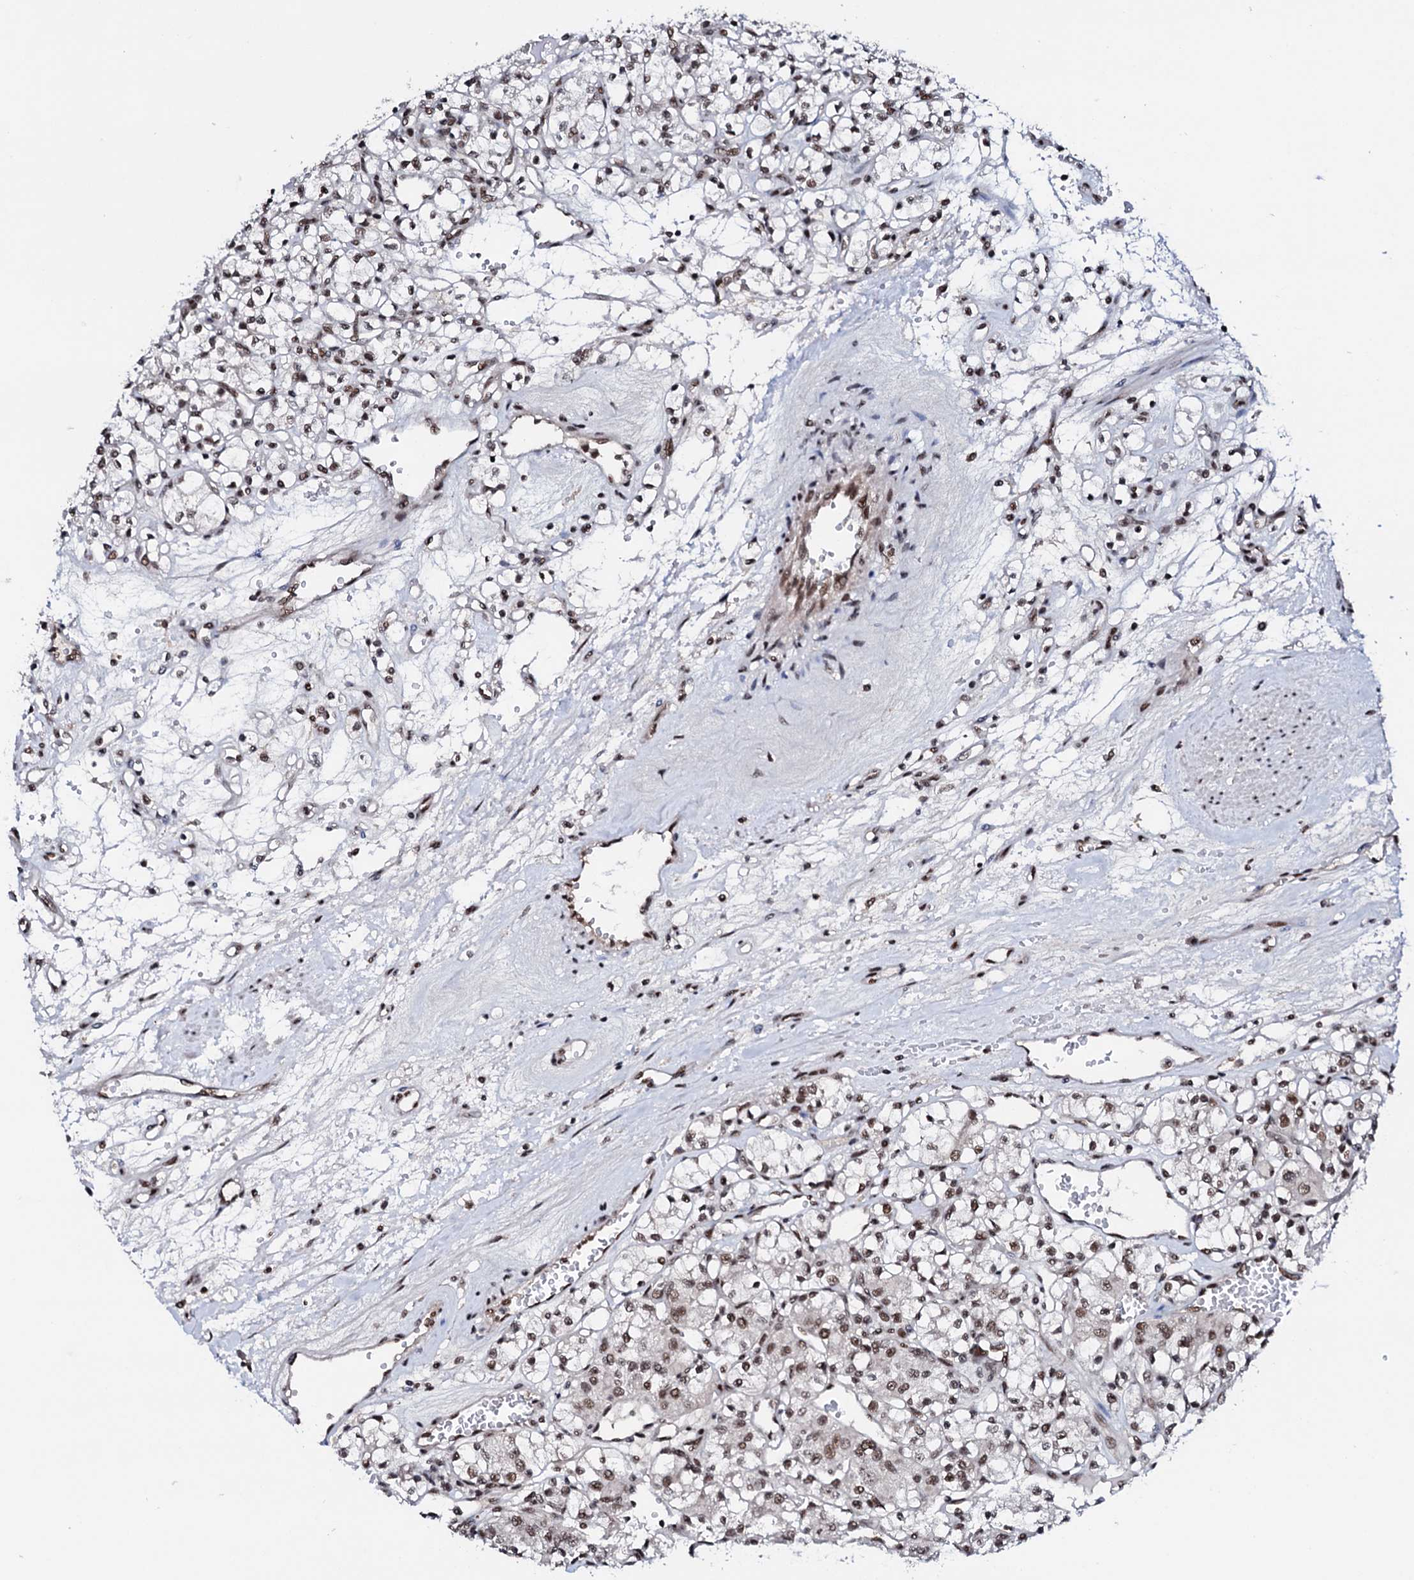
{"staining": {"intensity": "moderate", "quantity": ">75%", "location": "nuclear"}, "tissue": "renal cancer", "cell_type": "Tumor cells", "image_type": "cancer", "snomed": [{"axis": "morphology", "description": "Adenocarcinoma, NOS"}, {"axis": "topography", "description": "Kidney"}], "caption": "Immunohistochemistry (IHC) of human renal adenocarcinoma displays medium levels of moderate nuclear staining in about >75% of tumor cells.", "gene": "PRPF18", "patient": {"sex": "female", "age": 59}}